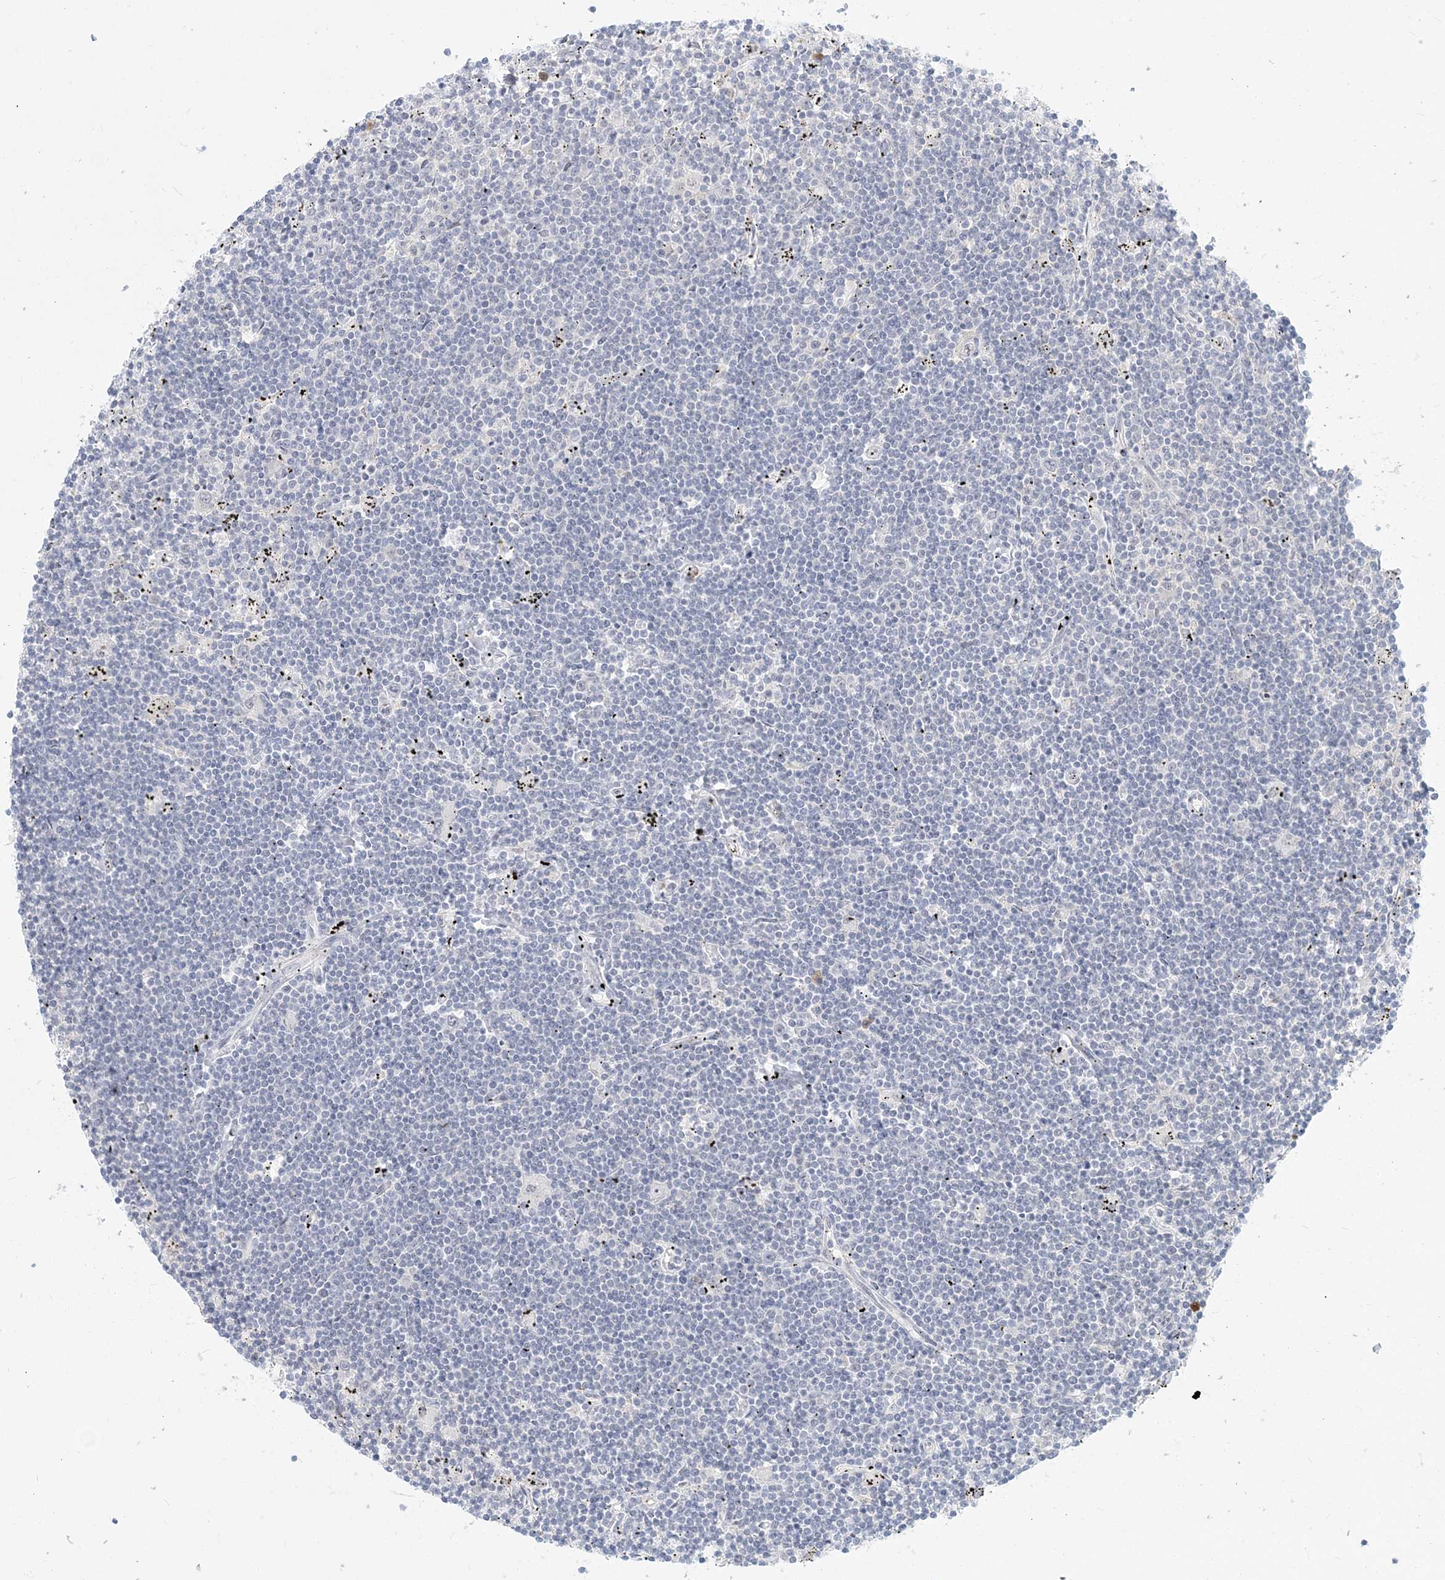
{"staining": {"intensity": "negative", "quantity": "none", "location": "none"}, "tissue": "lymphoma", "cell_type": "Tumor cells", "image_type": "cancer", "snomed": [{"axis": "morphology", "description": "Malignant lymphoma, non-Hodgkin's type, Low grade"}, {"axis": "topography", "description": "Spleen"}], "caption": "High power microscopy micrograph of an immunohistochemistry histopathology image of malignant lymphoma, non-Hodgkin's type (low-grade), revealing no significant staining in tumor cells. (Immunohistochemistry, brightfield microscopy, high magnification).", "gene": "GMPPA", "patient": {"sex": "male", "age": 76}}